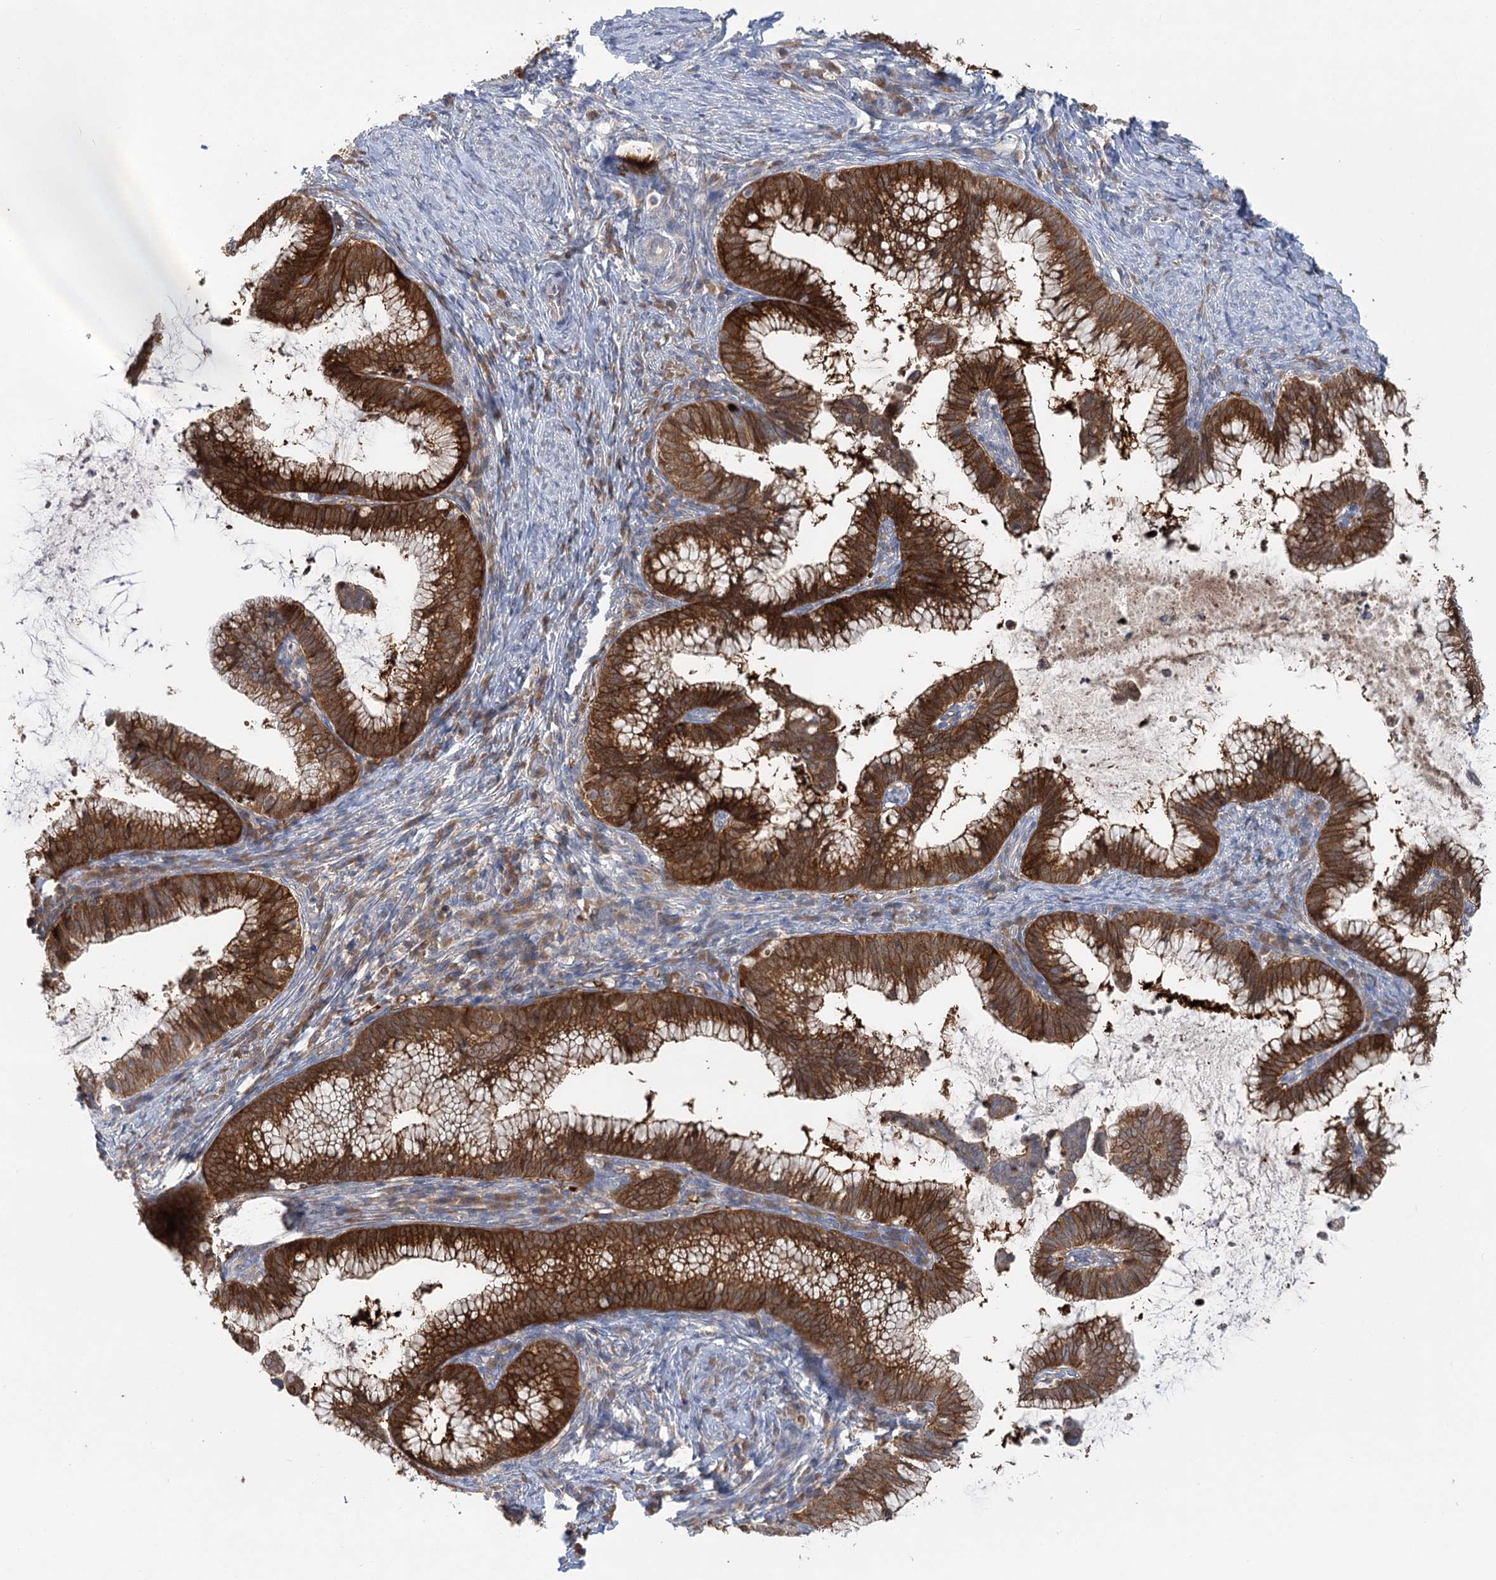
{"staining": {"intensity": "strong", "quantity": ">75%", "location": "cytoplasmic/membranous"}, "tissue": "cervical cancer", "cell_type": "Tumor cells", "image_type": "cancer", "snomed": [{"axis": "morphology", "description": "Adenocarcinoma, NOS"}, {"axis": "topography", "description": "Cervix"}], "caption": "Cervical cancer (adenocarcinoma) stained for a protein (brown) exhibits strong cytoplasmic/membranous positive positivity in about >75% of tumor cells.", "gene": "PAIP2", "patient": {"sex": "female", "age": 36}}